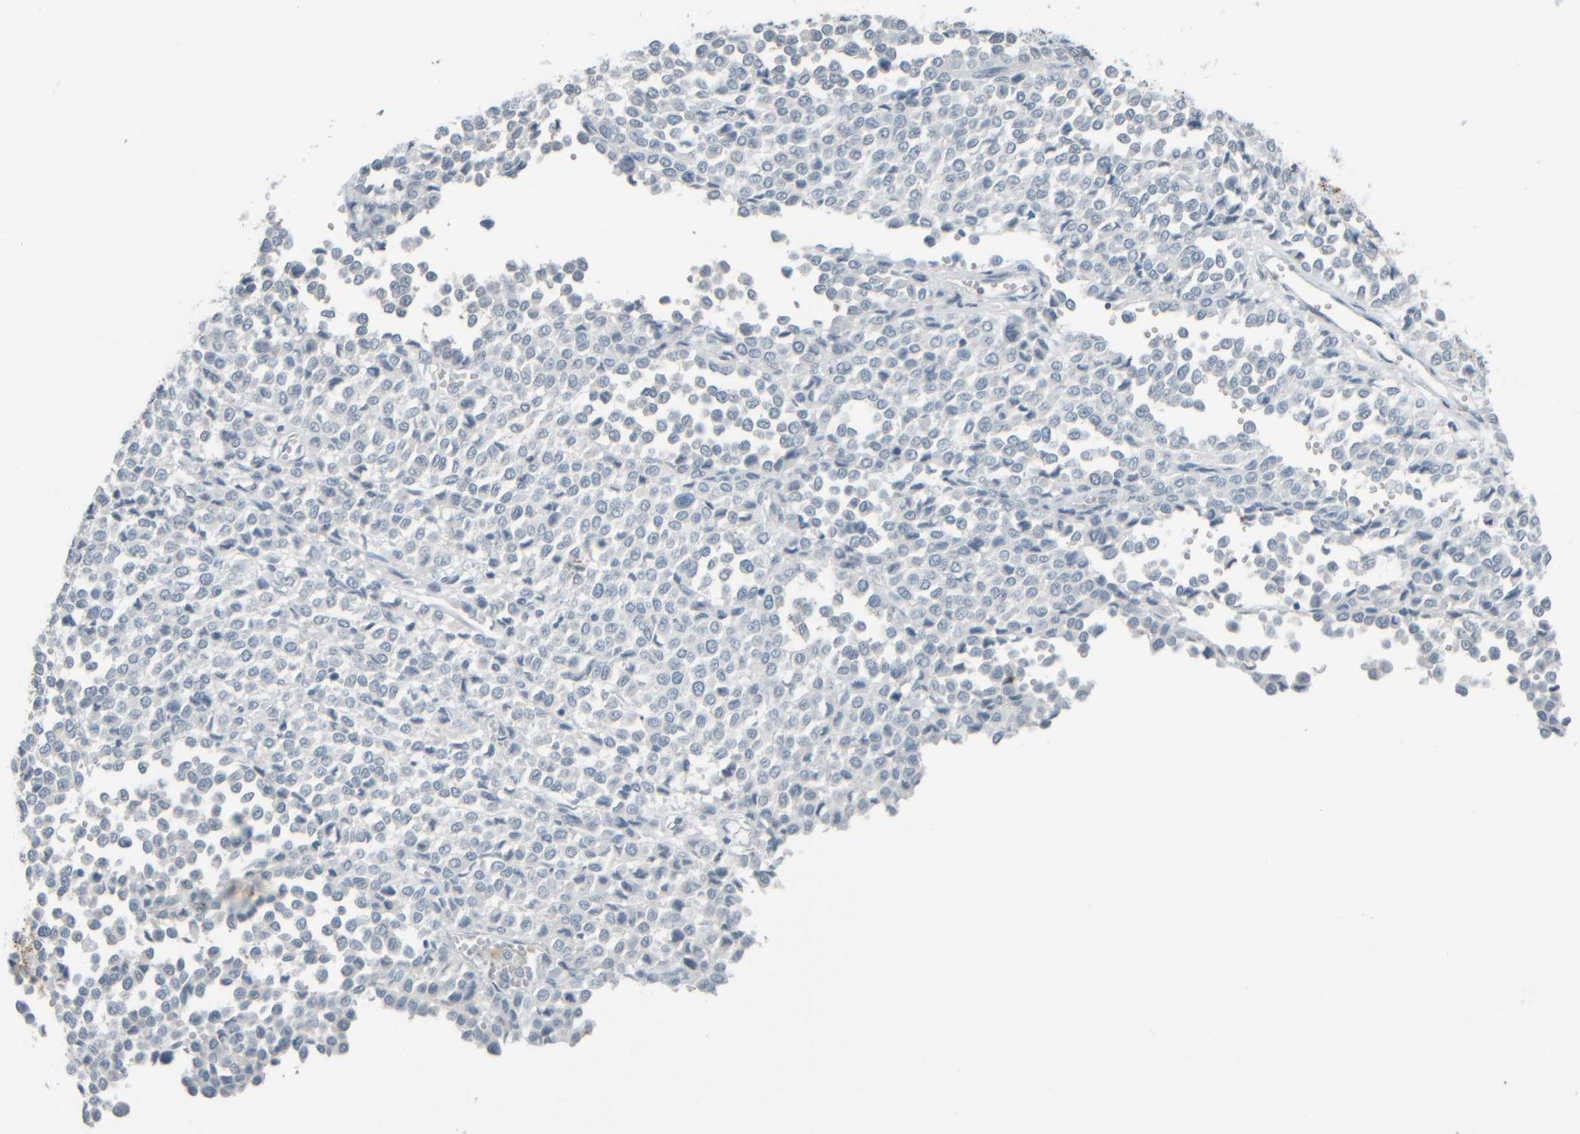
{"staining": {"intensity": "negative", "quantity": "none", "location": "none"}, "tissue": "melanoma", "cell_type": "Tumor cells", "image_type": "cancer", "snomed": [{"axis": "morphology", "description": "Malignant melanoma, Metastatic site"}, {"axis": "topography", "description": "Pancreas"}], "caption": "The histopathology image displays no significant staining in tumor cells of malignant melanoma (metastatic site). (DAB IHC with hematoxylin counter stain).", "gene": "TPSAB1", "patient": {"sex": "female", "age": 30}}